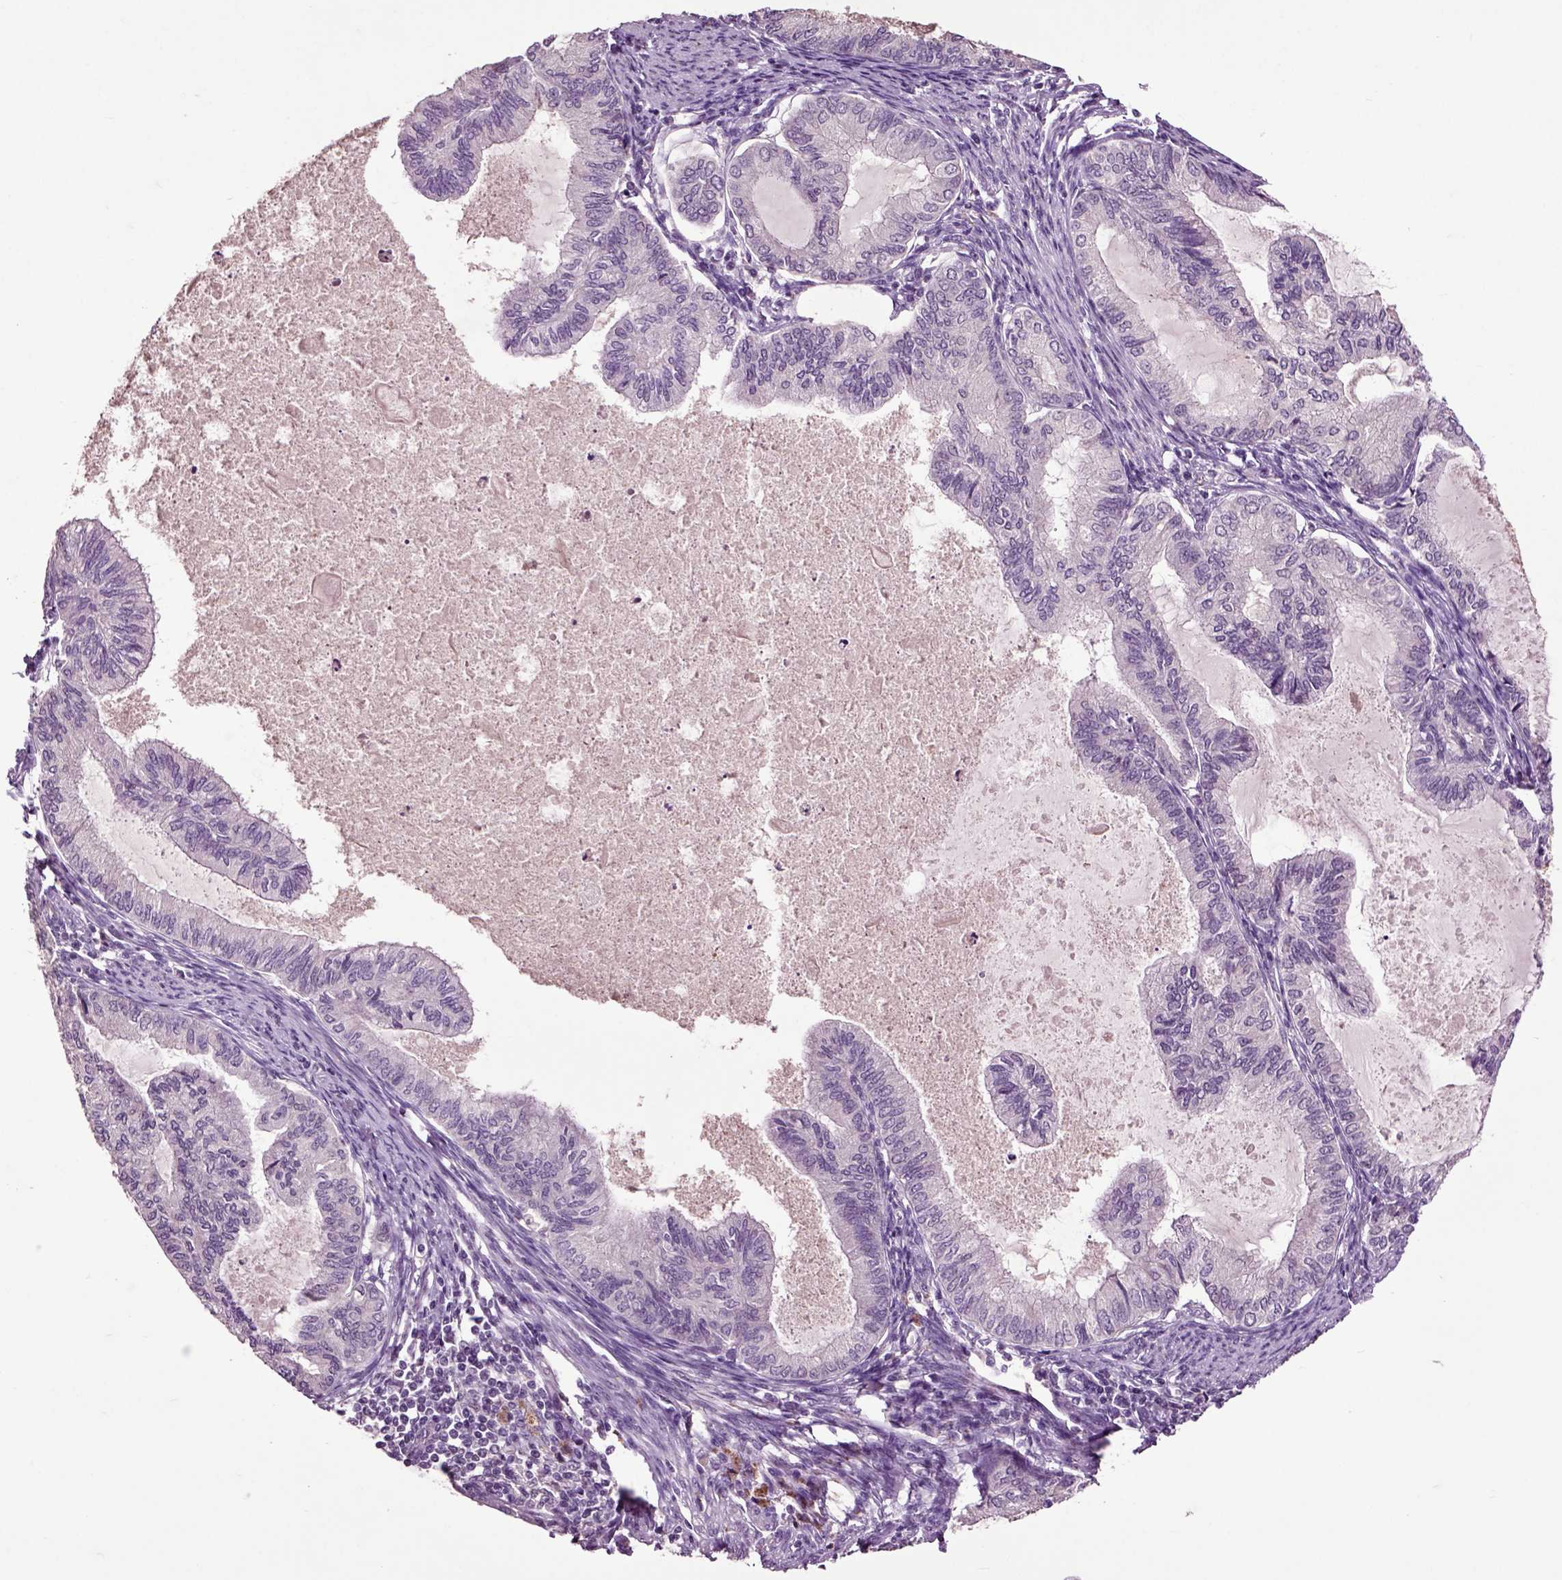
{"staining": {"intensity": "negative", "quantity": "none", "location": "none"}, "tissue": "endometrial cancer", "cell_type": "Tumor cells", "image_type": "cancer", "snomed": [{"axis": "morphology", "description": "Adenocarcinoma, NOS"}, {"axis": "topography", "description": "Endometrium"}], "caption": "High magnification brightfield microscopy of endometrial cancer stained with DAB (3,3'-diaminobenzidine) (brown) and counterstained with hematoxylin (blue): tumor cells show no significant expression.", "gene": "CRHR1", "patient": {"sex": "female", "age": 86}}